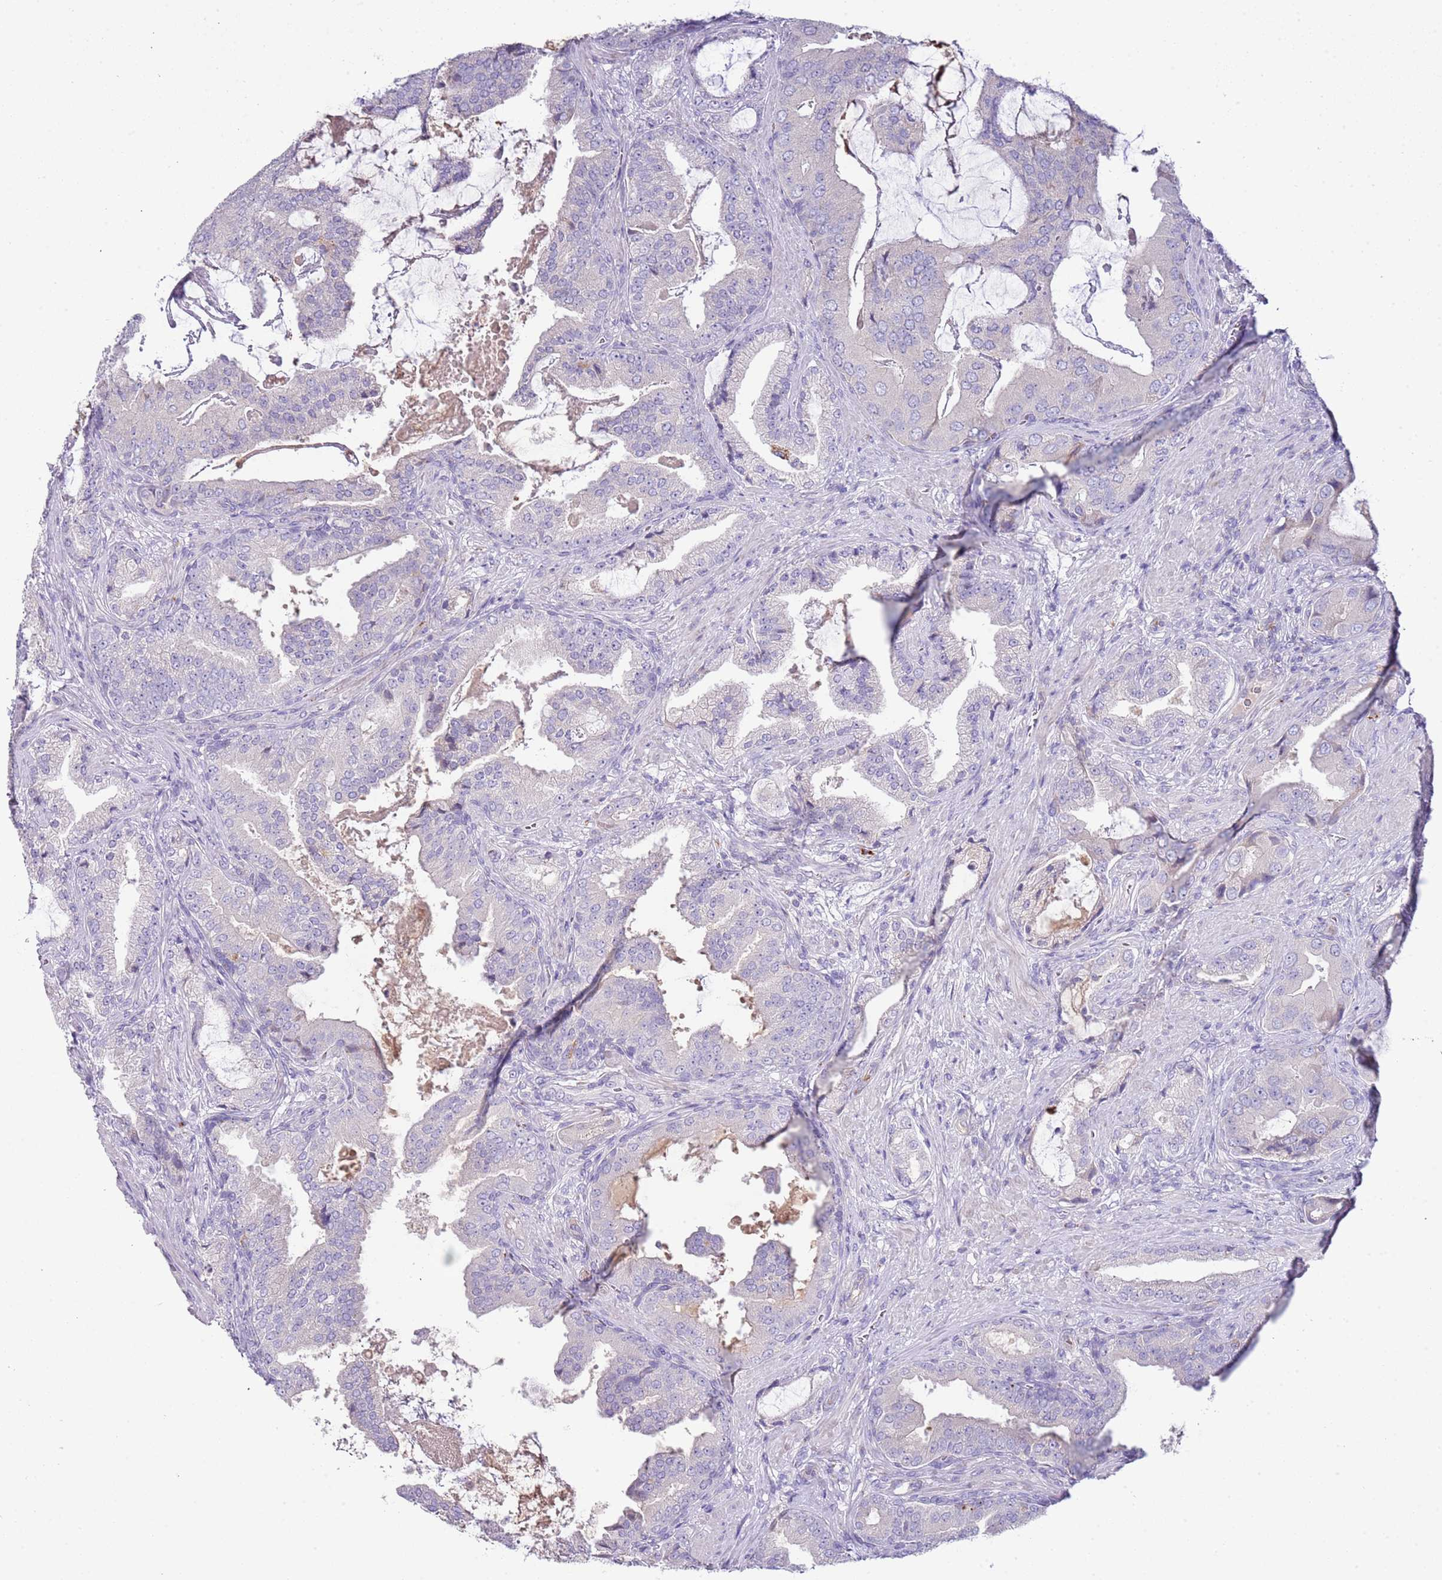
{"staining": {"intensity": "negative", "quantity": "none", "location": "none"}, "tissue": "prostate cancer", "cell_type": "Tumor cells", "image_type": "cancer", "snomed": [{"axis": "morphology", "description": "Adenocarcinoma, High grade"}, {"axis": "topography", "description": "Prostate"}], "caption": "Immunohistochemical staining of human prostate cancer (high-grade adenocarcinoma) demonstrates no significant expression in tumor cells.", "gene": "ABHD17A", "patient": {"sex": "male", "age": 68}}